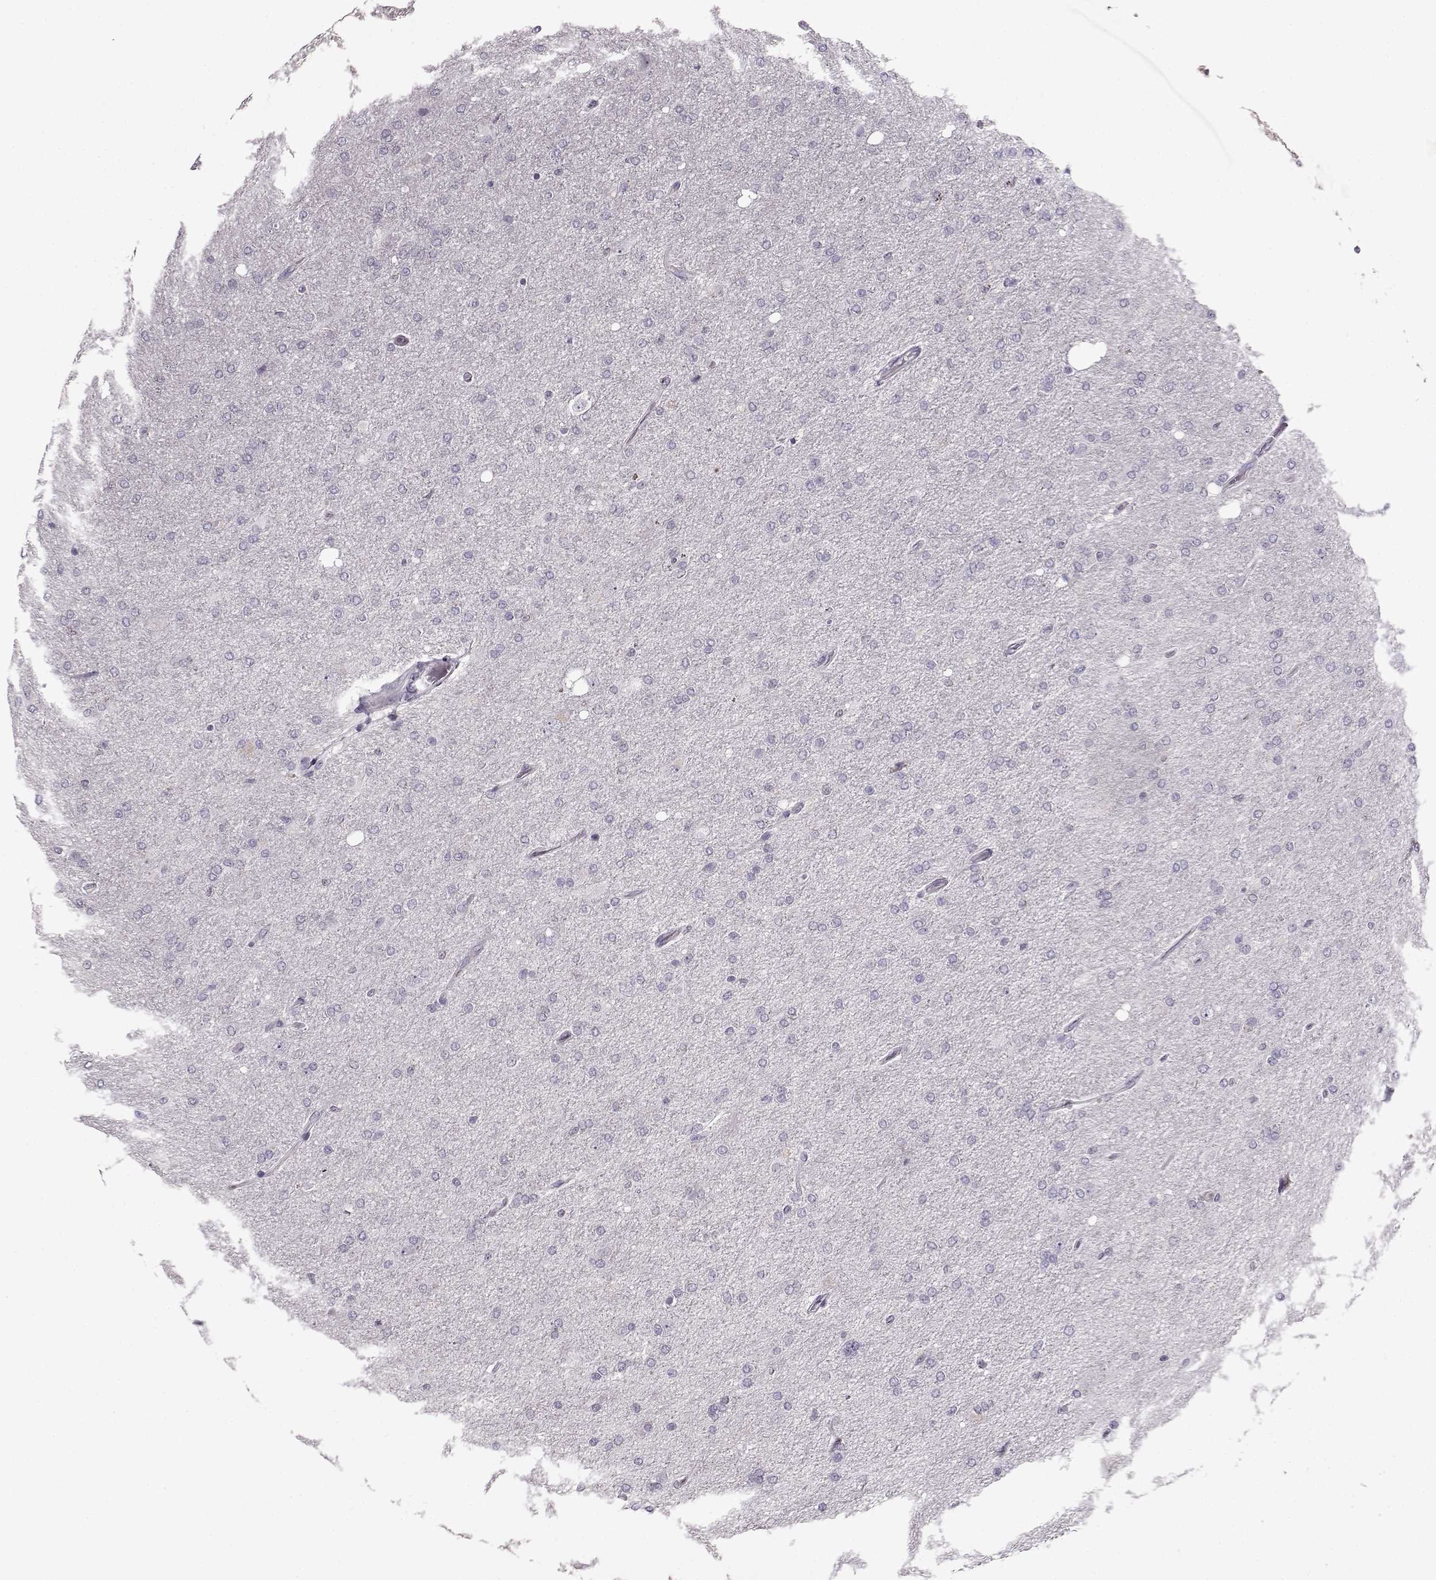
{"staining": {"intensity": "negative", "quantity": "none", "location": "none"}, "tissue": "glioma", "cell_type": "Tumor cells", "image_type": "cancer", "snomed": [{"axis": "morphology", "description": "Glioma, malignant, High grade"}, {"axis": "topography", "description": "Cerebral cortex"}], "caption": "There is no significant expression in tumor cells of glioma.", "gene": "RP1L1", "patient": {"sex": "male", "age": 70}}